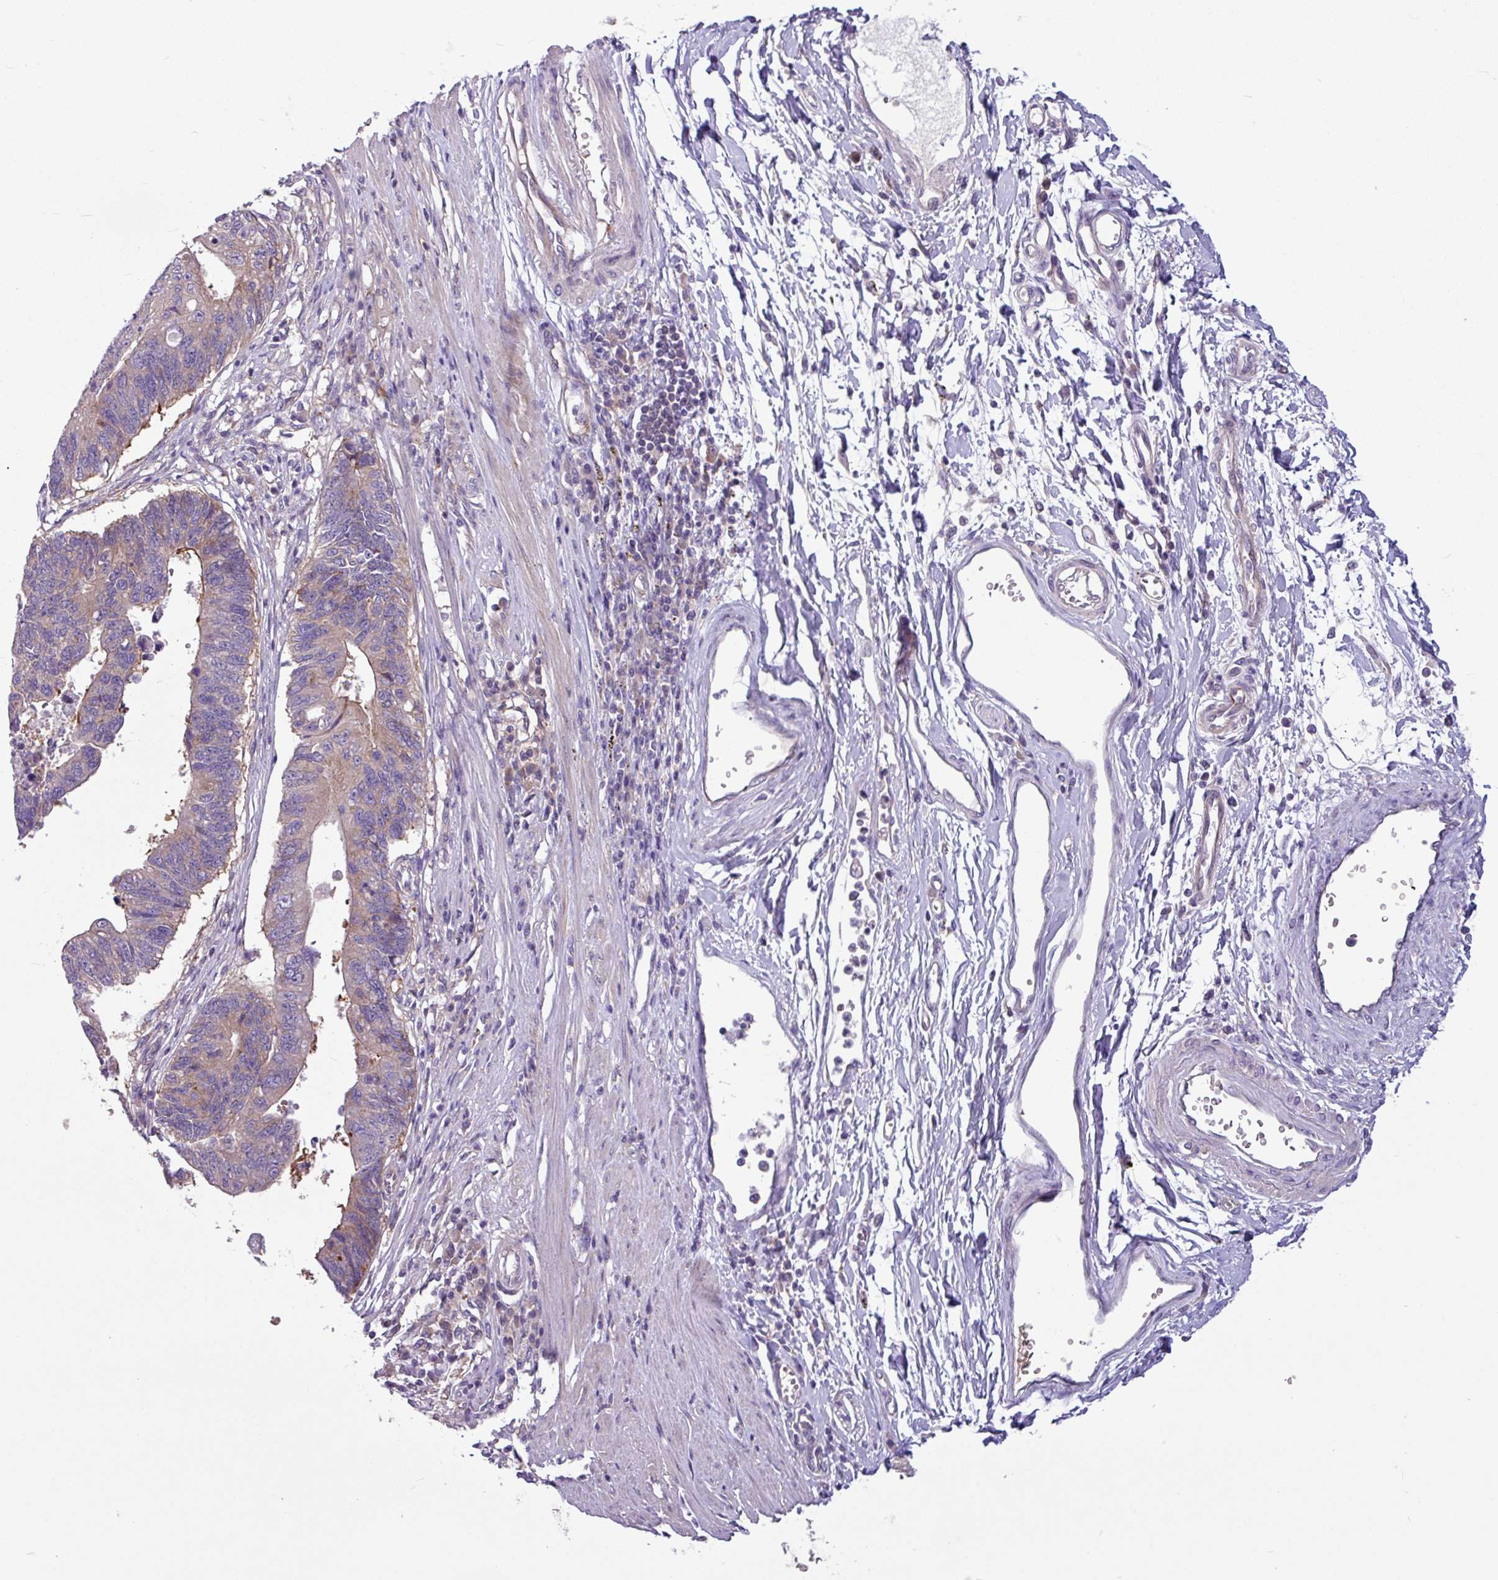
{"staining": {"intensity": "moderate", "quantity": ">75%", "location": "cytoplasmic/membranous"}, "tissue": "stomach cancer", "cell_type": "Tumor cells", "image_type": "cancer", "snomed": [{"axis": "morphology", "description": "Adenocarcinoma, NOS"}, {"axis": "topography", "description": "Stomach"}], "caption": "This histopathology image reveals immunohistochemistry (IHC) staining of human stomach cancer, with medium moderate cytoplasmic/membranous positivity in about >75% of tumor cells.", "gene": "MROH2A", "patient": {"sex": "male", "age": 59}}